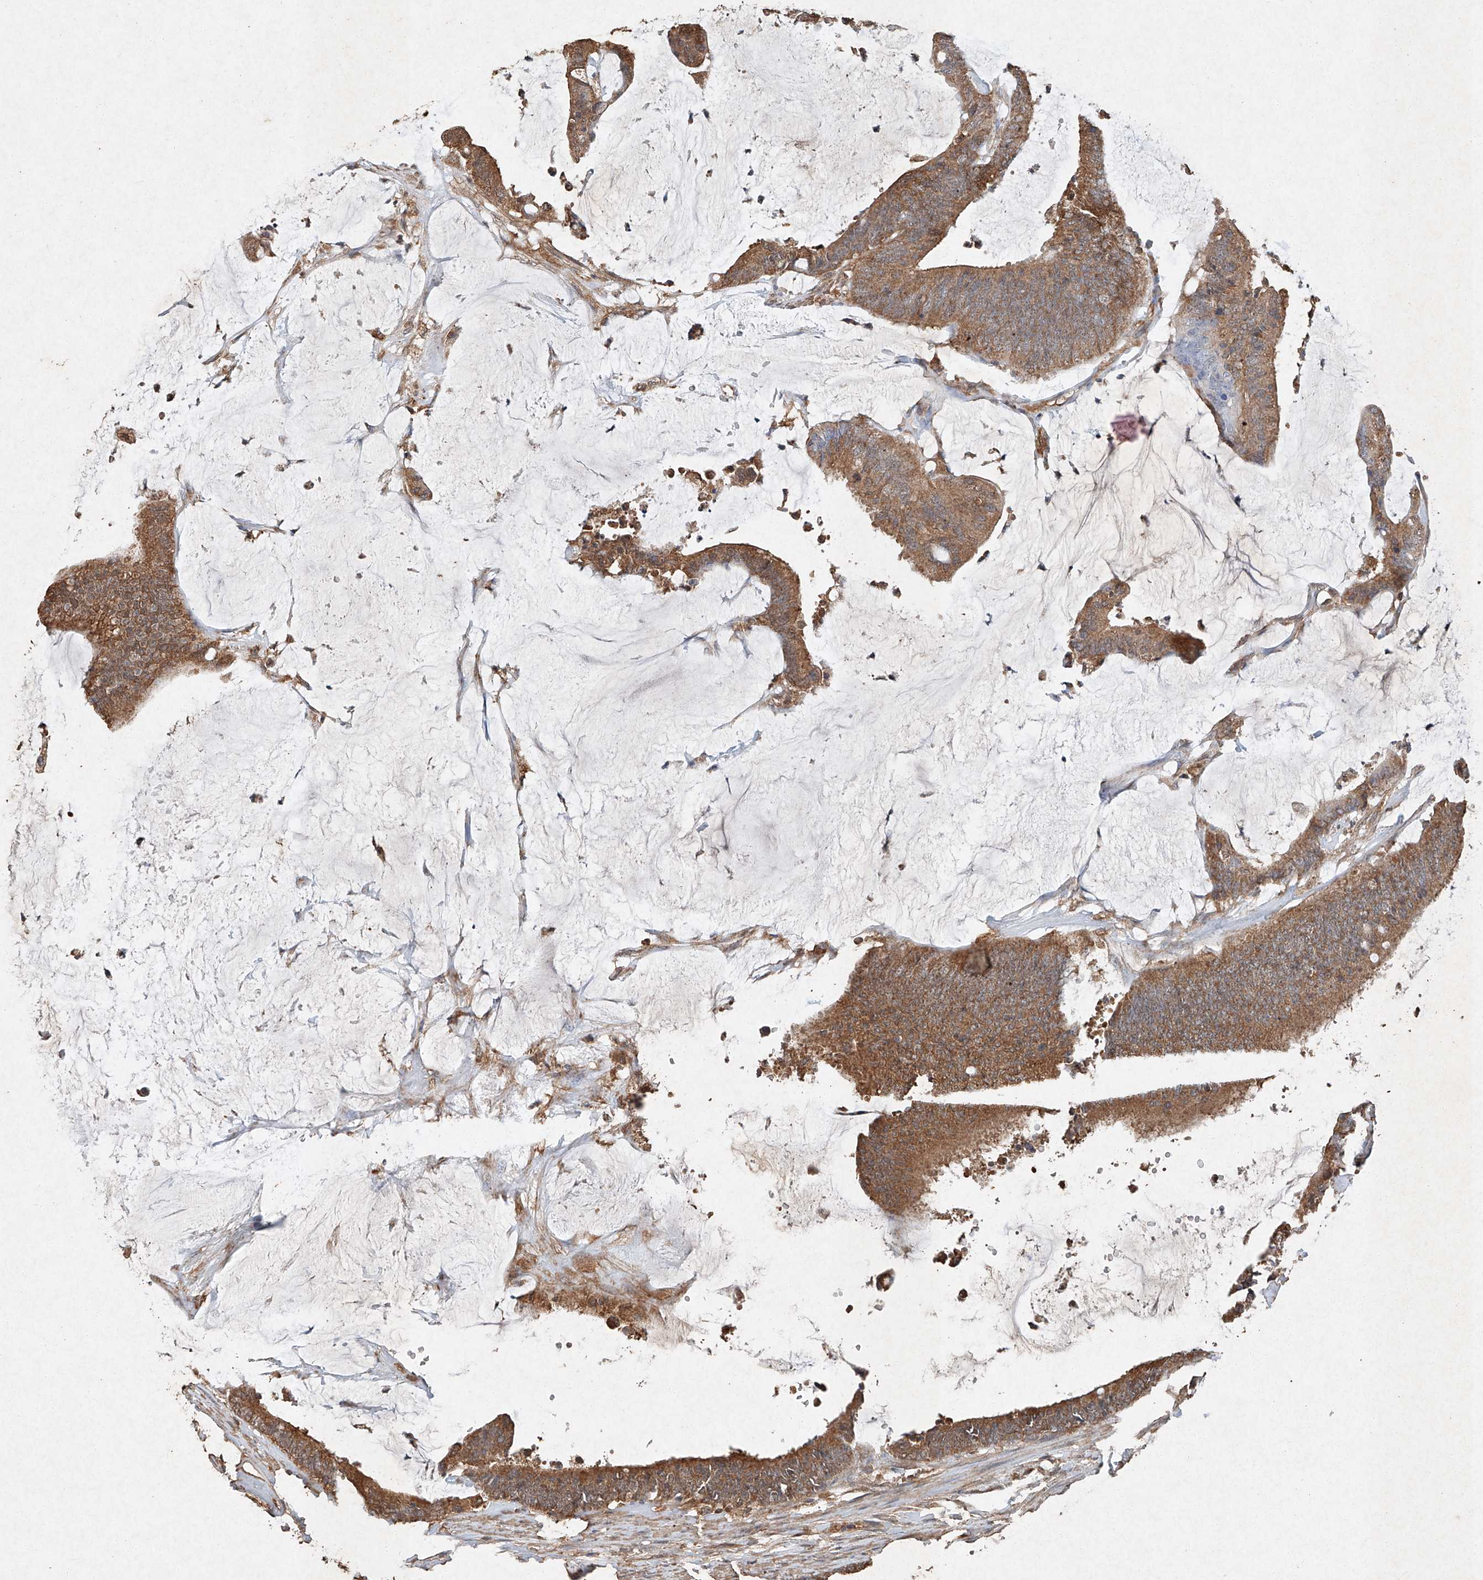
{"staining": {"intensity": "moderate", "quantity": ">75%", "location": "cytoplasmic/membranous"}, "tissue": "colorectal cancer", "cell_type": "Tumor cells", "image_type": "cancer", "snomed": [{"axis": "morphology", "description": "Adenocarcinoma, NOS"}, {"axis": "topography", "description": "Rectum"}], "caption": "Moderate cytoplasmic/membranous positivity is identified in approximately >75% of tumor cells in colorectal cancer (adenocarcinoma). Immunohistochemistry stains the protein in brown and the nuclei are stained blue.", "gene": "STK3", "patient": {"sex": "female", "age": 66}}